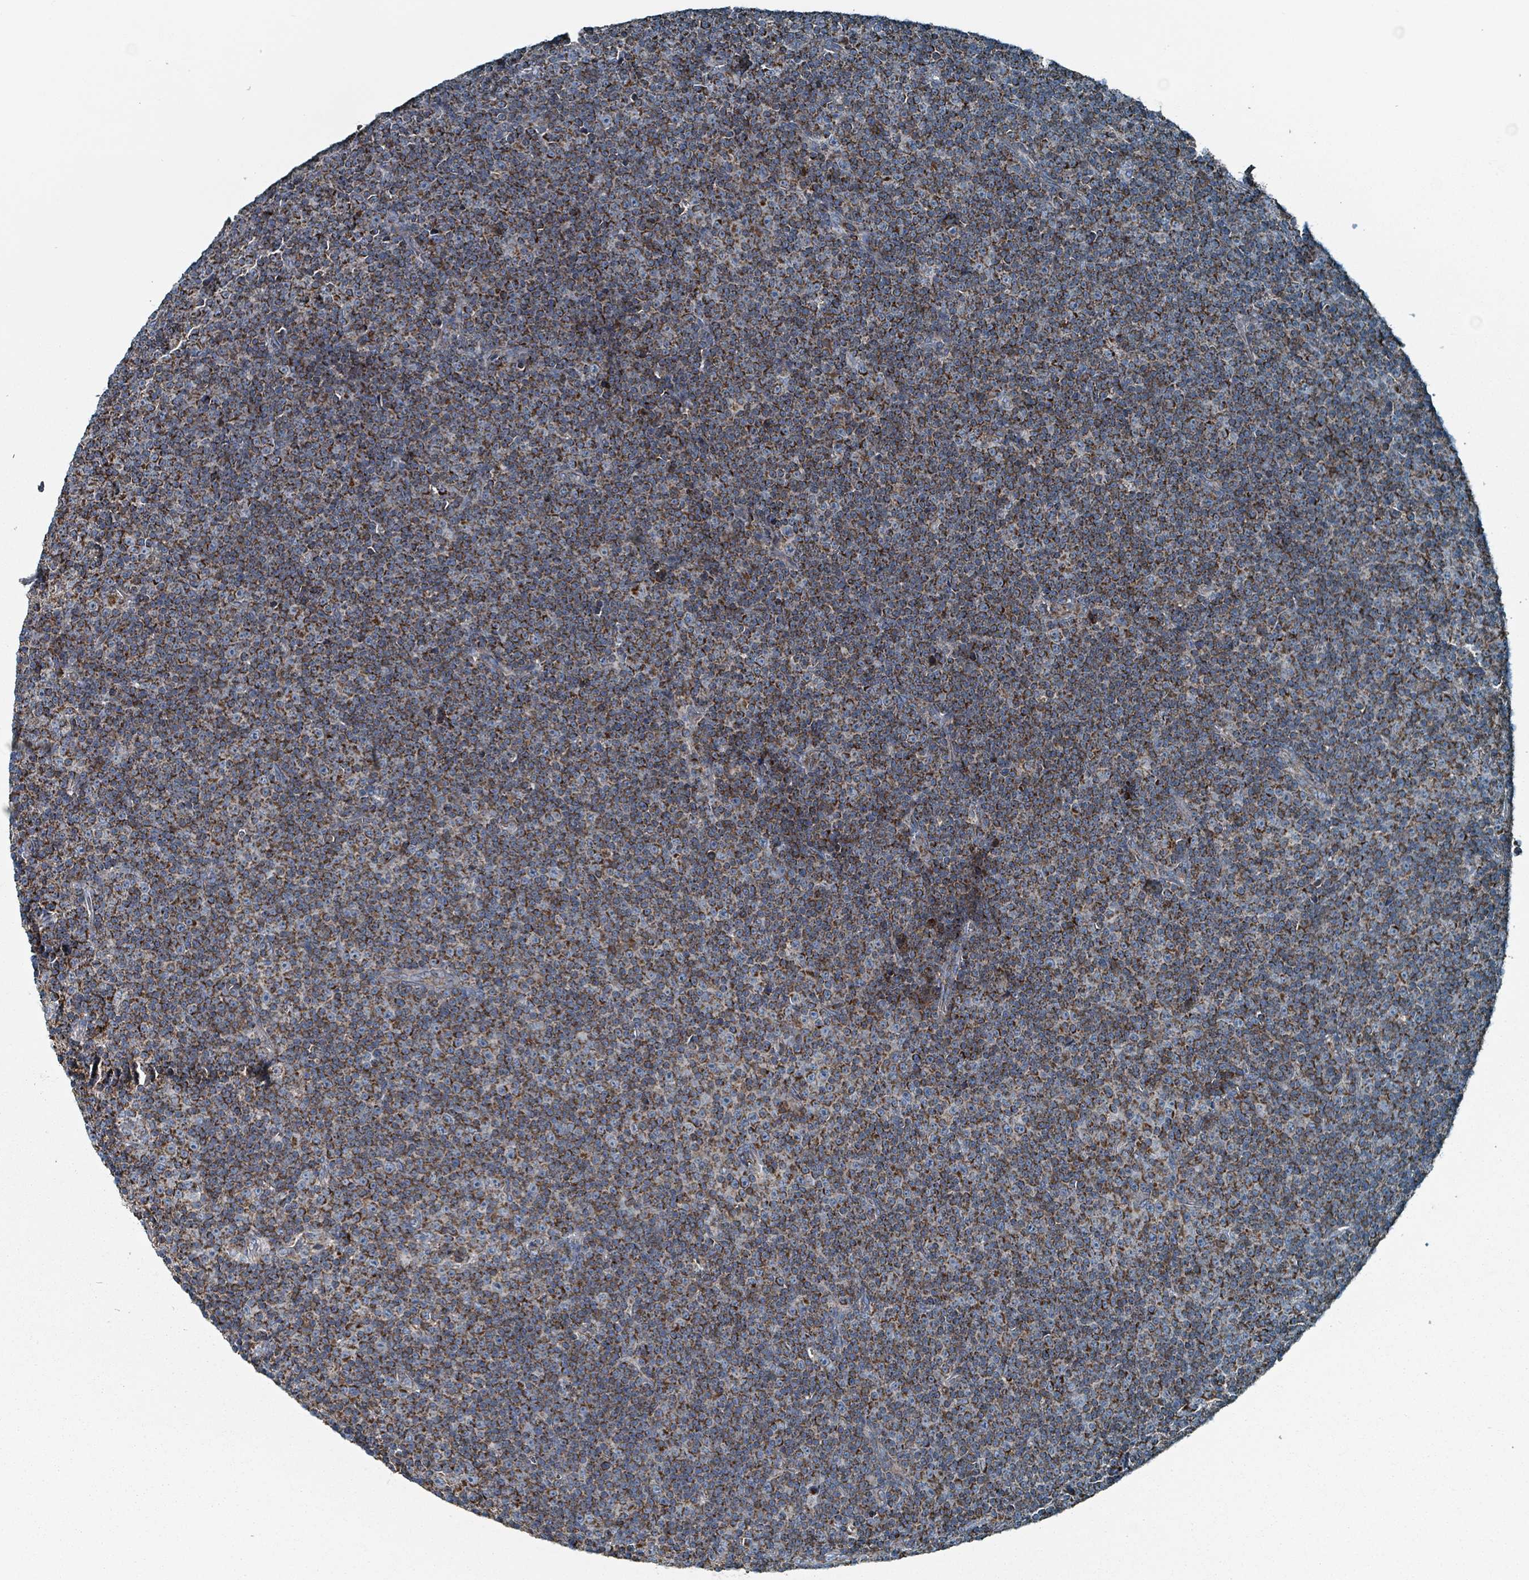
{"staining": {"intensity": "strong", "quantity": ">75%", "location": "cytoplasmic/membranous"}, "tissue": "lymphoma", "cell_type": "Tumor cells", "image_type": "cancer", "snomed": [{"axis": "morphology", "description": "Malignant lymphoma, non-Hodgkin's type, Low grade"}, {"axis": "topography", "description": "Lymph node"}], "caption": "Immunohistochemistry (DAB (3,3'-diaminobenzidine)) staining of human malignant lymphoma, non-Hodgkin's type (low-grade) shows strong cytoplasmic/membranous protein expression in about >75% of tumor cells.", "gene": "ABHD18", "patient": {"sex": "female", "age": 67}}